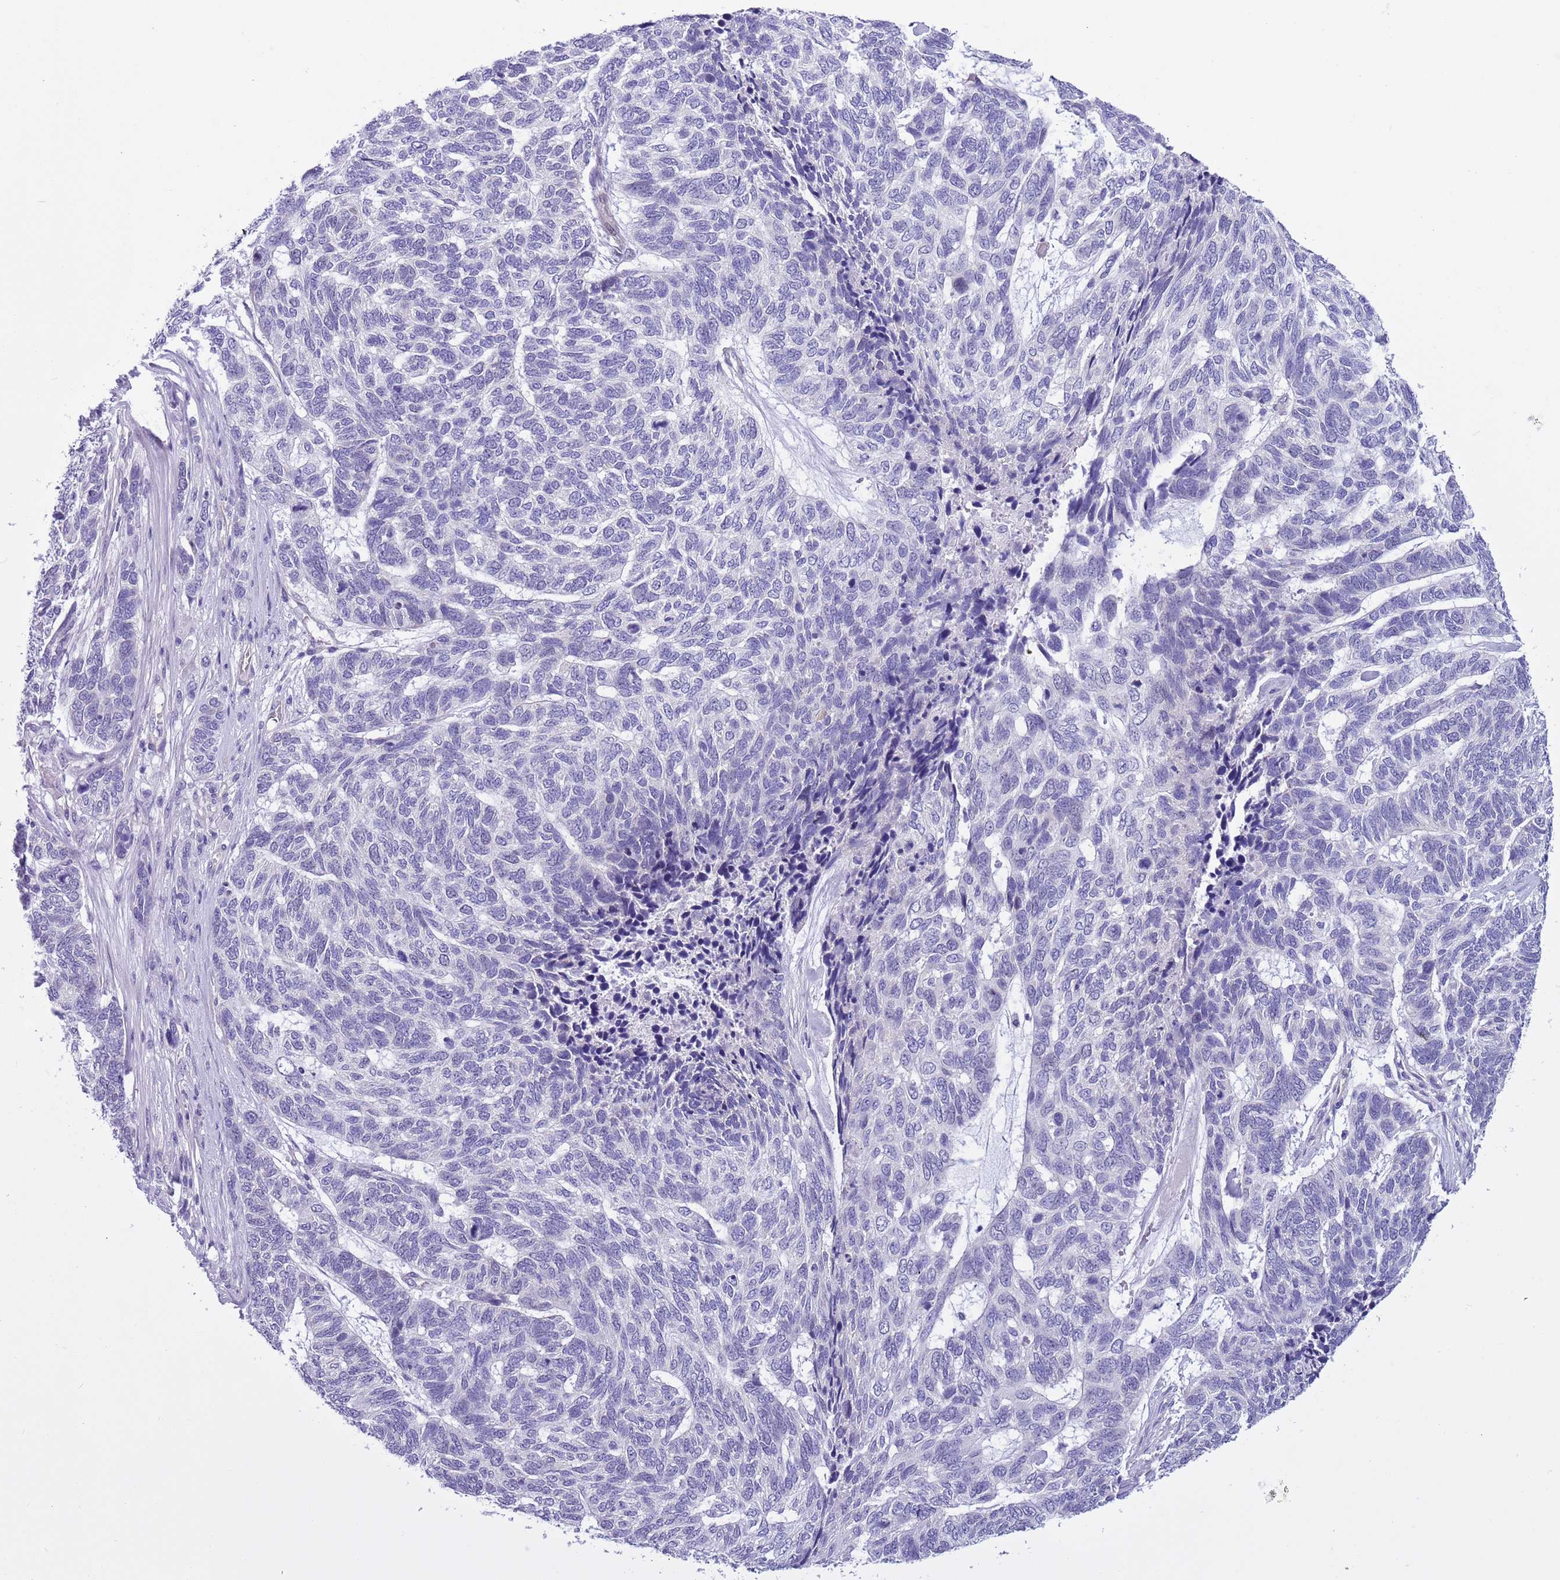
{"staining": {"intensity": "negative", "quantity": "none", "location": "none"}, "tissue": "skin cancer", "cell_type": "Tumor cells", "image_type": "cancer", "snomed": [{"axis": "morphology", "description": "Basal cell carcinoma"}, {"axis": "topography", "description": "Skin"}], "caption": "The micrograph displays no significant staining in tumor cells of basal cell carcinoma (skin).", "gene": "NET1", "patient": {"sex": "female", "age": 65}}